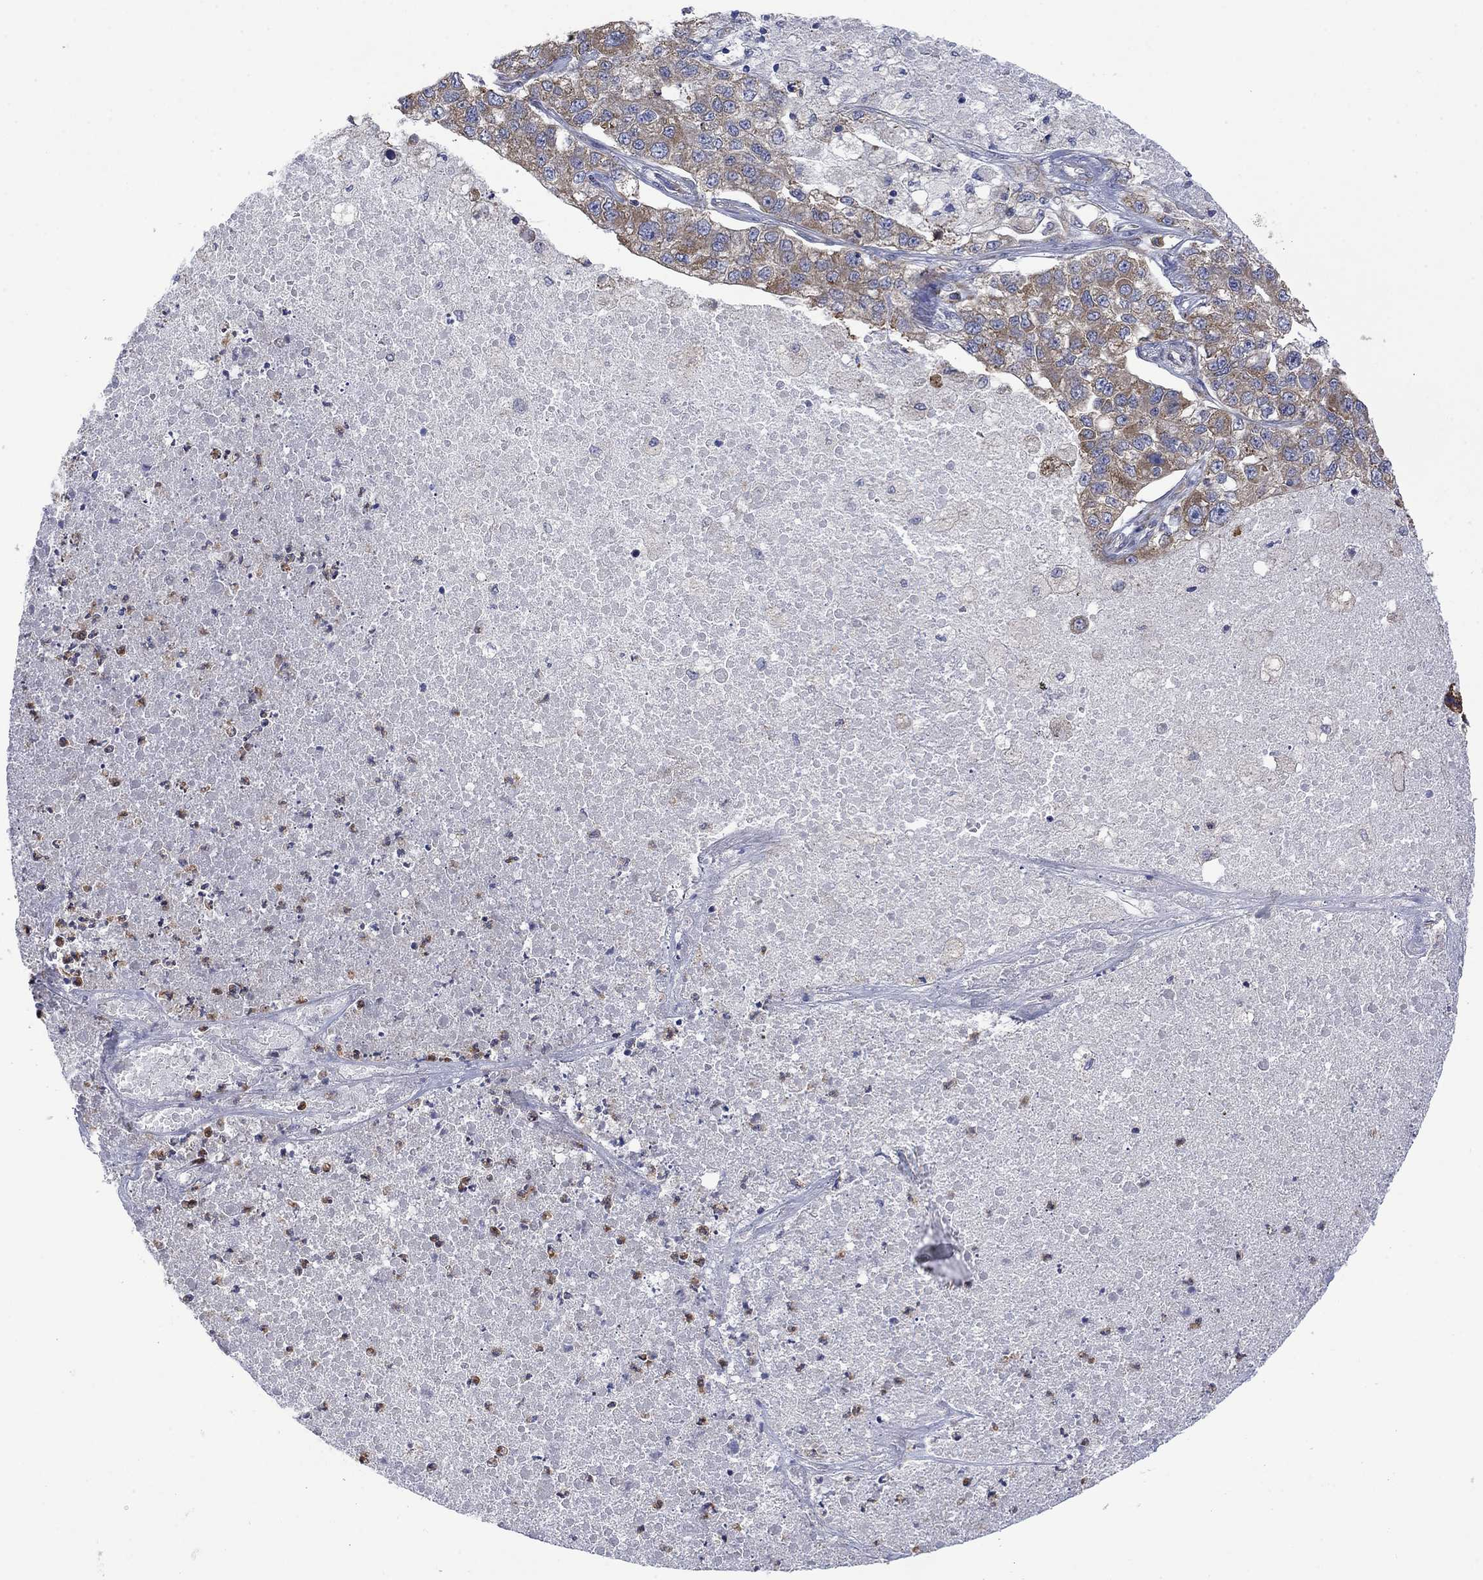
{"staining": {"intensity": "moderate", "quantity": "25%-75%", "location": "cytoplasmic/membranous"}, "tissue": "lung cancer", "cell_type": "Tumor cells", "image_type": "cancer", "snomed": [{"axis": "morphology", "description": "Adenocarcinoma, NOS"}, {"axis": "topography", "description": "Lung"}], "caption": "Immunohistochemistry (IHC) of lung adenocarcinoma displays medium levels of moderate cytoplasmic/membranous expression in about 25%-75% of tumor cells. The staining was performed using DAB (3,3'-diaminobenzidine) to visualize the protein expression in brown, while the nuclei were stained in blue with hematoxylin (Magnification: 20x).", "gene": "FURIN", "patient": {"sex": "male", "age": 49}}